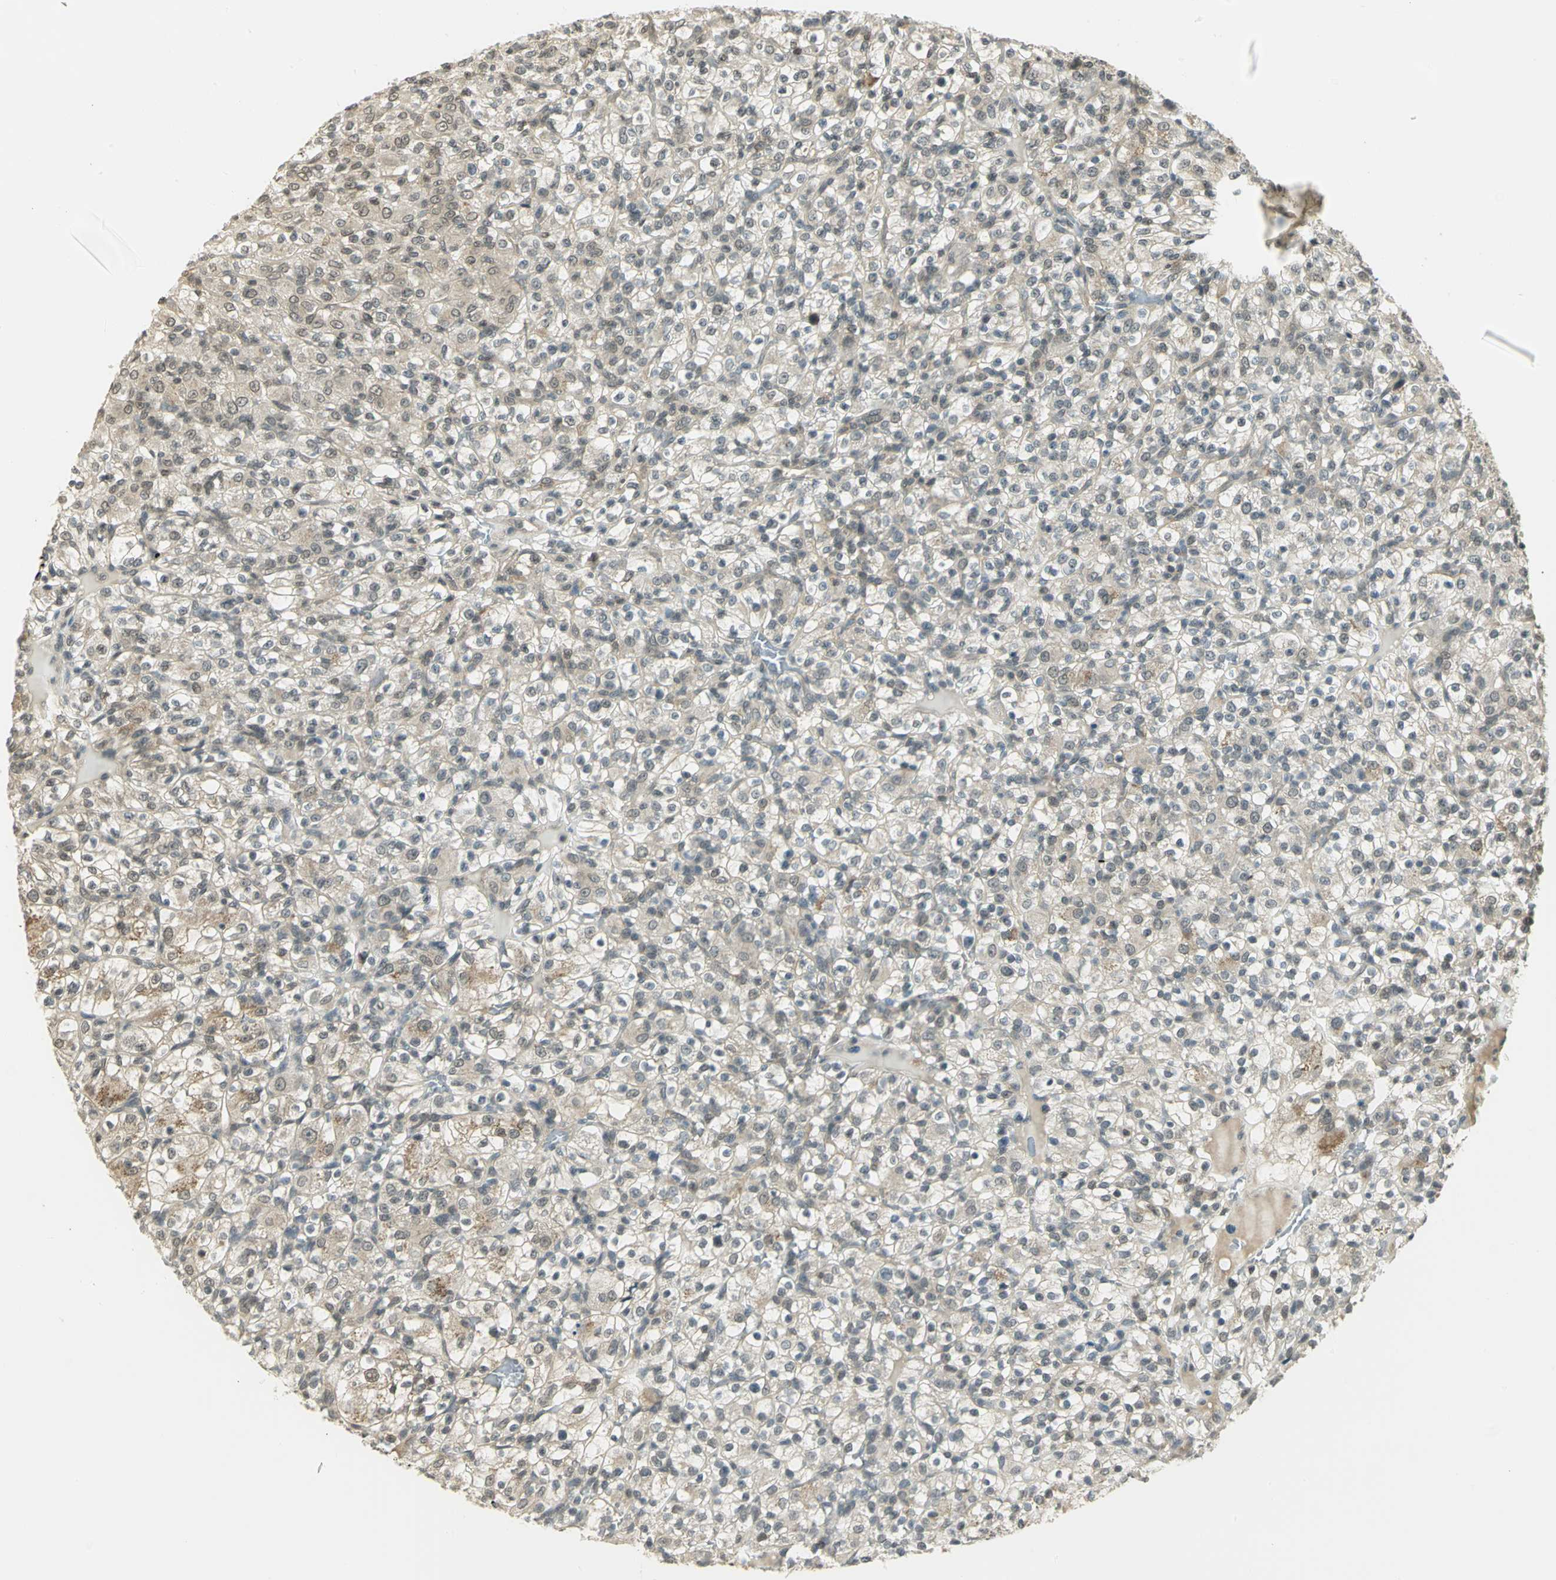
{"staining": {"intensity": "weak", "quantity": "25%-75%", "location": "cytoplasmic/membranous"}, "tissue": "renal cancer", "cell_type": "Tumor cells", "image_type": "cancer", "snomed": [{"axis": "morphology", "description": "Normal tissue, NOS"}, {"axis": "morphology", "description": "Adenocarcinoma, NOS"}, {"axis": "topography", "description": "Kidney"}], "caption": "Protein expression analysis of human adenocarcinoma (renal) reveals weak cytoplasmic/membranous staining in approximately 25%-75% of tumor cells. (DAB (3,3'-diaminobenzidine) IHC with brightfield microscopy, high magnification).", "gene": "CDC34", "patient": {"sex": "female", "age": 72}}